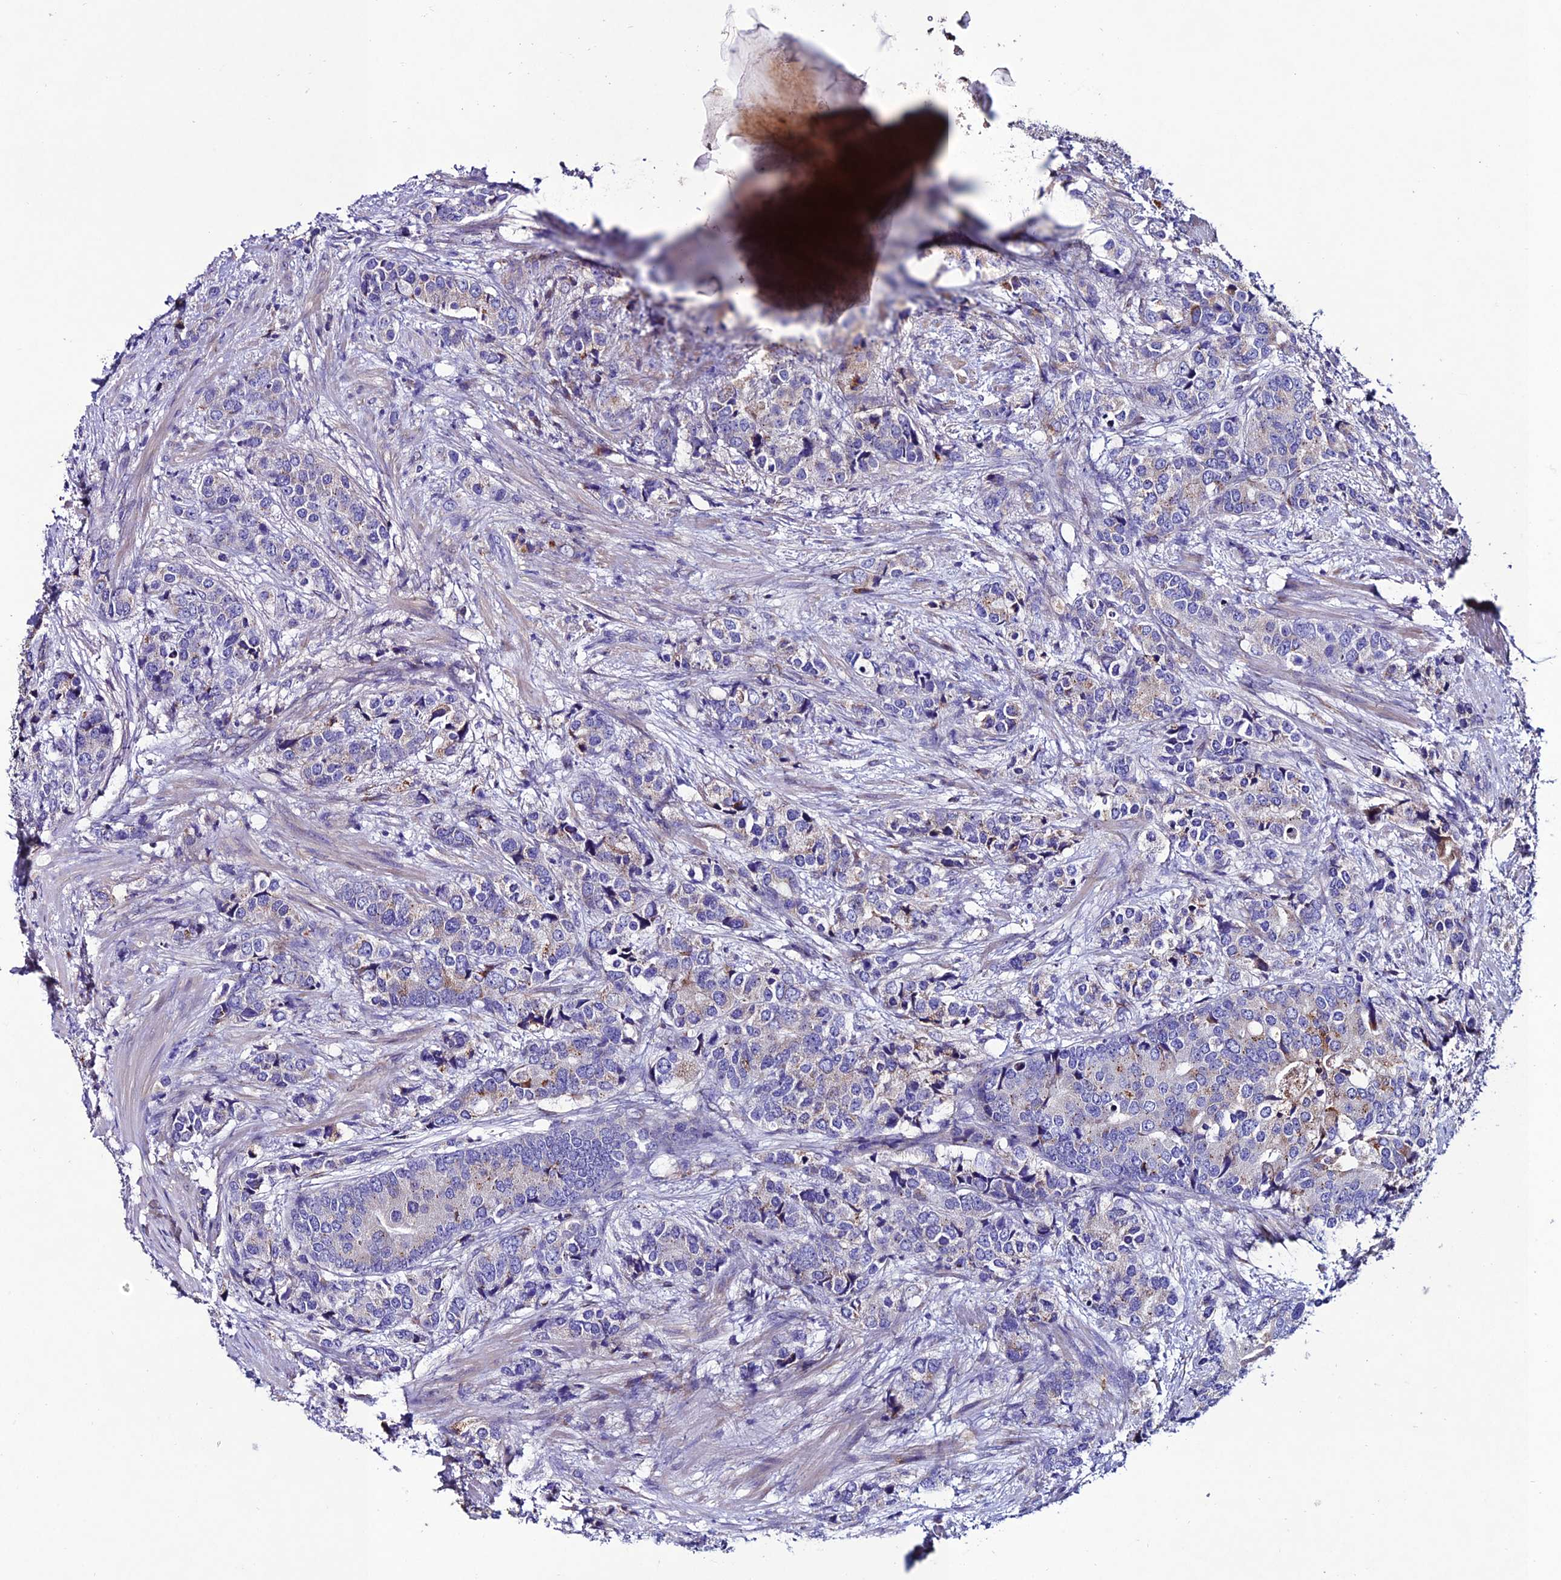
{"staining": {"intensity": "moderate", "quantity": "25%-75%", "location": "cytoplasmic/membranous"}, "tissue": "prostate cancer", "cell_type": "Tumor cells", "image_type": "cancer", "snomed": [{"axis": "morphology", "description": "Adenocarcinoma, High grade"}, {"axis": "topography", "description": "Prostate"}], "caption": "Immunohistochemical staining of prostate cancer (high-grade adenocarcinoma) demonstrates moderate cytoplasmic/membranous protein expression in approximately 25%-75% of tumor cells.", "gene": "OR51Q1", "patient": {"sex": "male", "age": 62}}